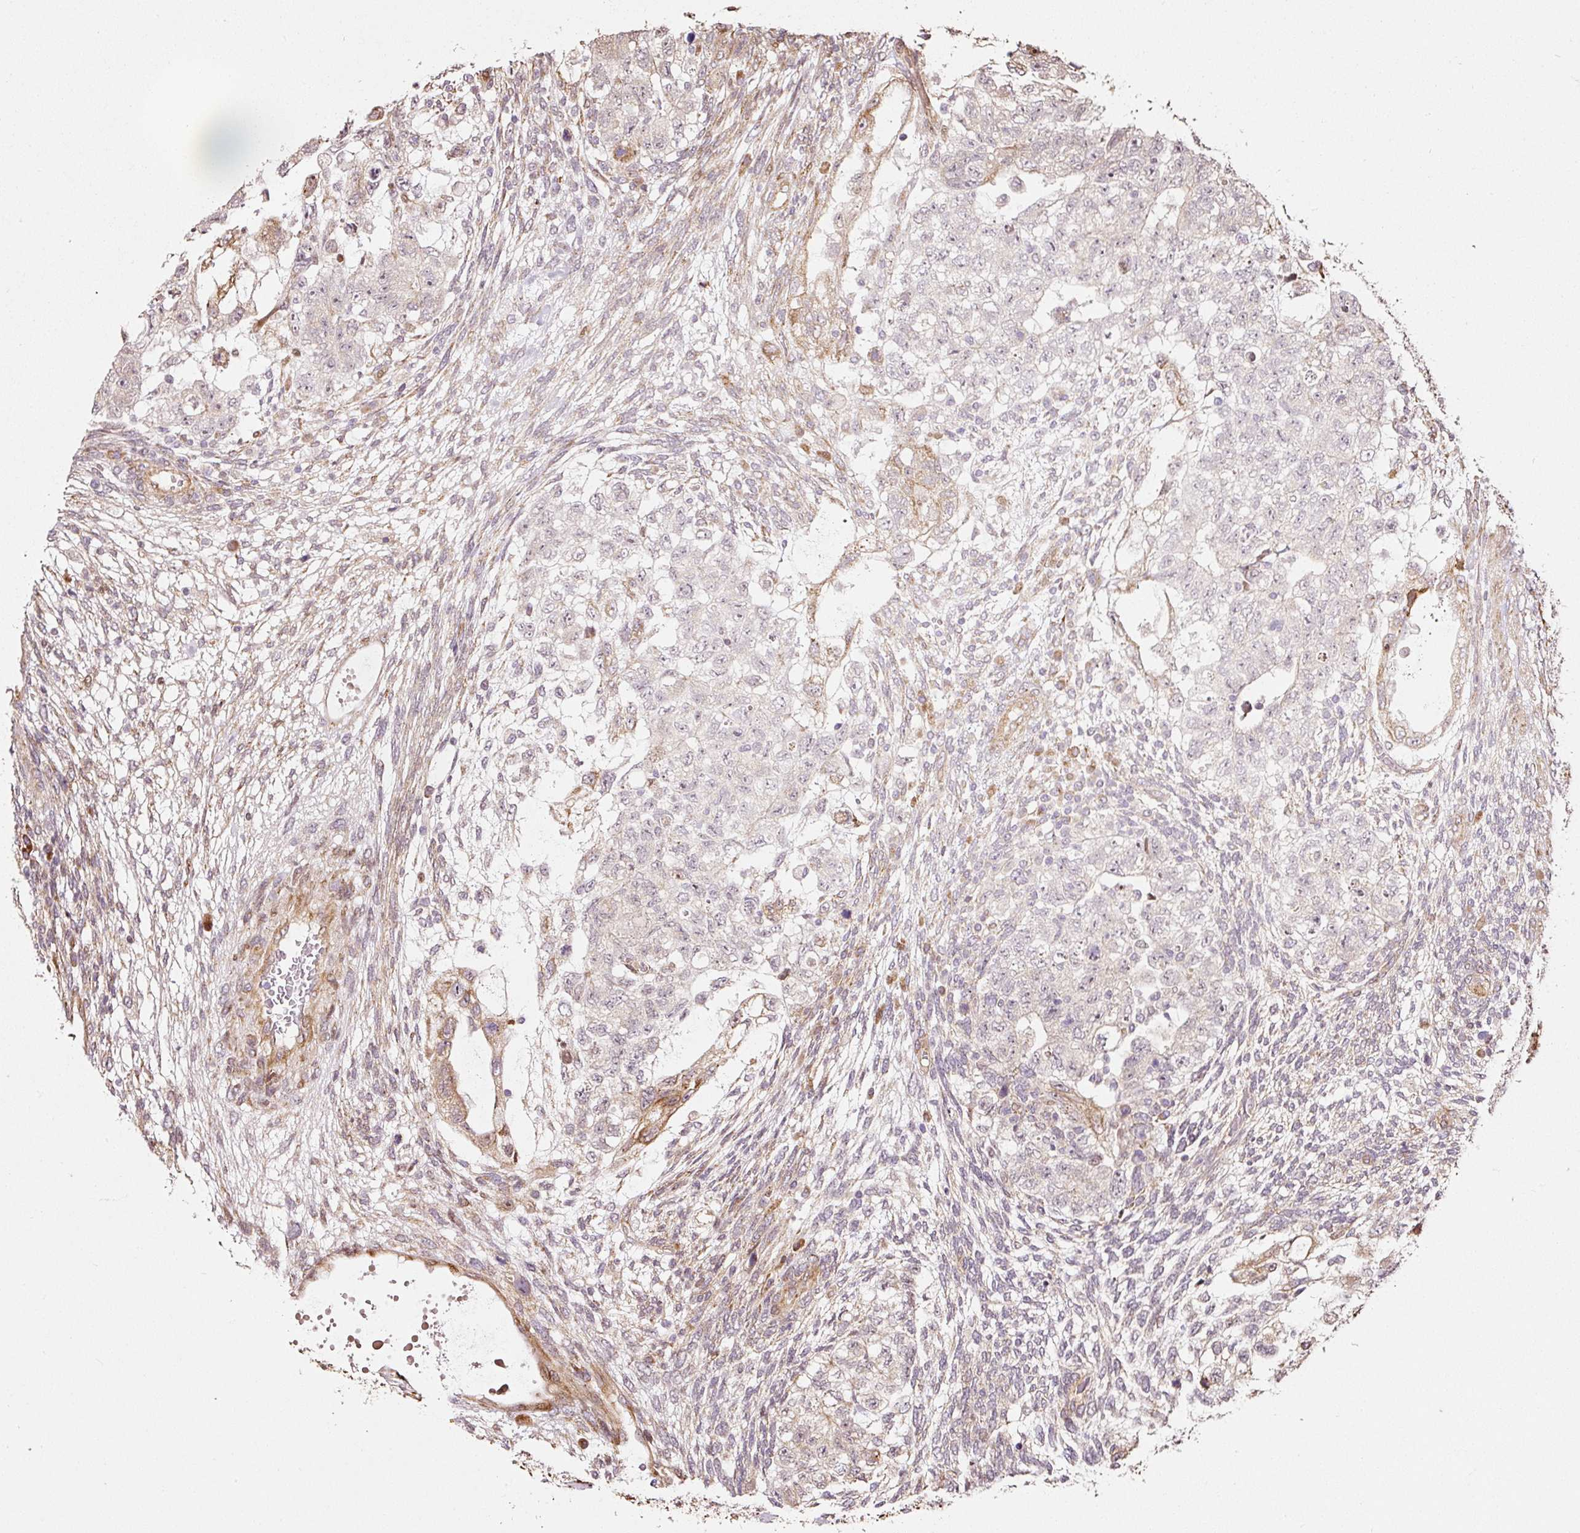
{"staining": {"intensity": "weak", "quantity": "<25%", "location": "cytoplasmic/membranous"}, "tissue": "testis cancer", "cell_type": "Tumor cells", "image_type": "cancer", "snomed": [{"axis": "morphology", "description": "Normal tissue, NOS"}, {"axis": "morphology", "description": "Carcinoma, Embryonal, NOS"}, {"axis": "topography", "description": "Testis"}], "caption": "Tumor cells are negative for protein expression in human testis cancer.", "gene": "ETF1", "patient": {"sex": "male", "age": 36}}